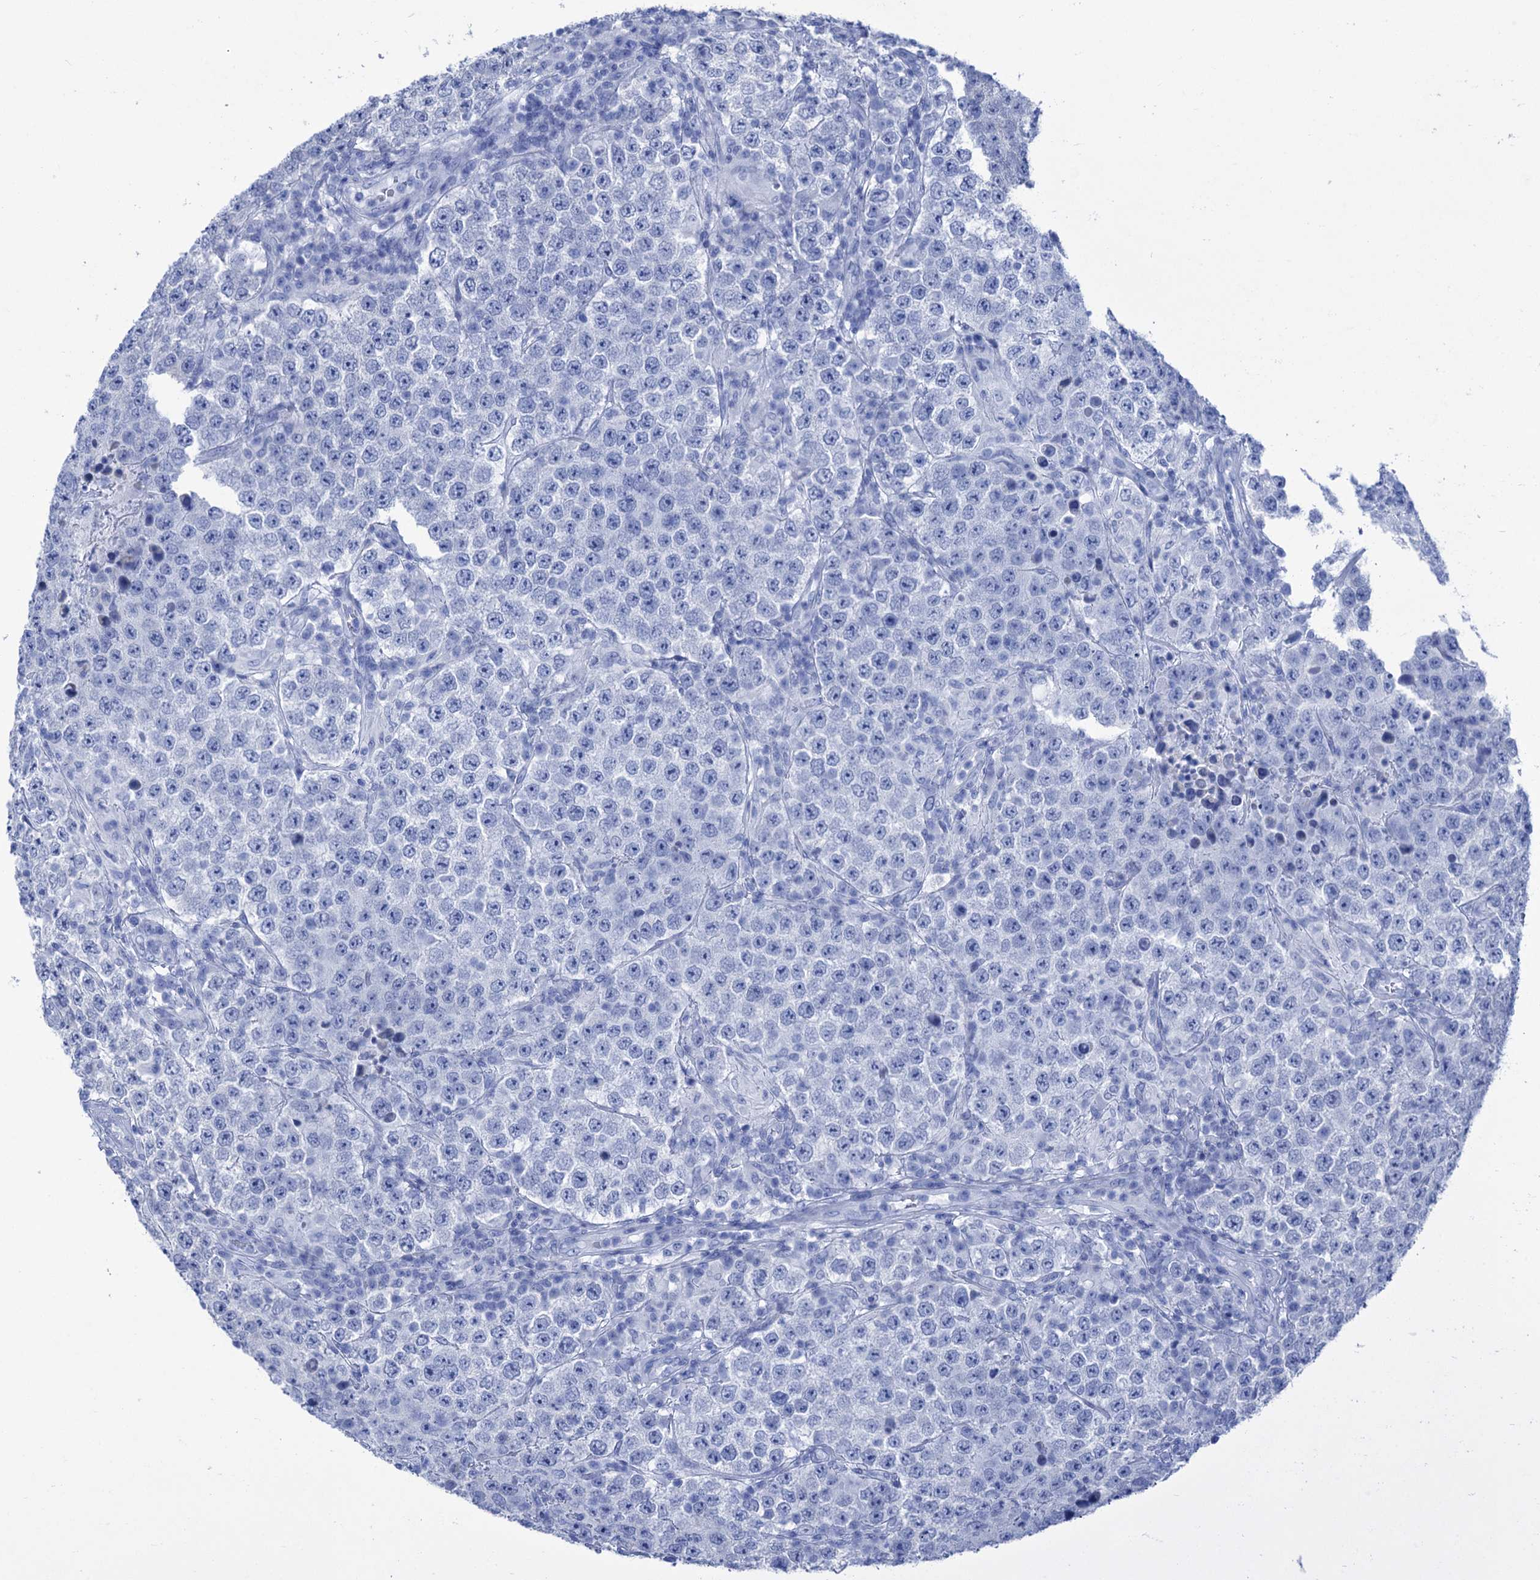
{"staining": {"intensity": "negative", "quantity": "none", "location": "none"}, "tissue": "testis cancer", "cell_type": "Tumor cells", "image_type": "cancer", "snomed": [{"axis": "morphology", "description": "Normal tissue, NOS"}, {"axis": "morphology", "description": "Urothelial carcinoma, High grade"}, {"axis": "morphology", "description": "Seminoma, NOS"}, {"axis": "morphology", "description": "Carcinoma, Embryonal, NOS"}, {"axis": "topography", "description": "Urinary bladder"}, {"axis": "topography", "description": "Testis"}], "caption": "An image of human embryonal carcinoma (testis) is negative for staining in tumor cells.", "gene": "CABYR", "patient": {"sex": "male", "age": 41}}